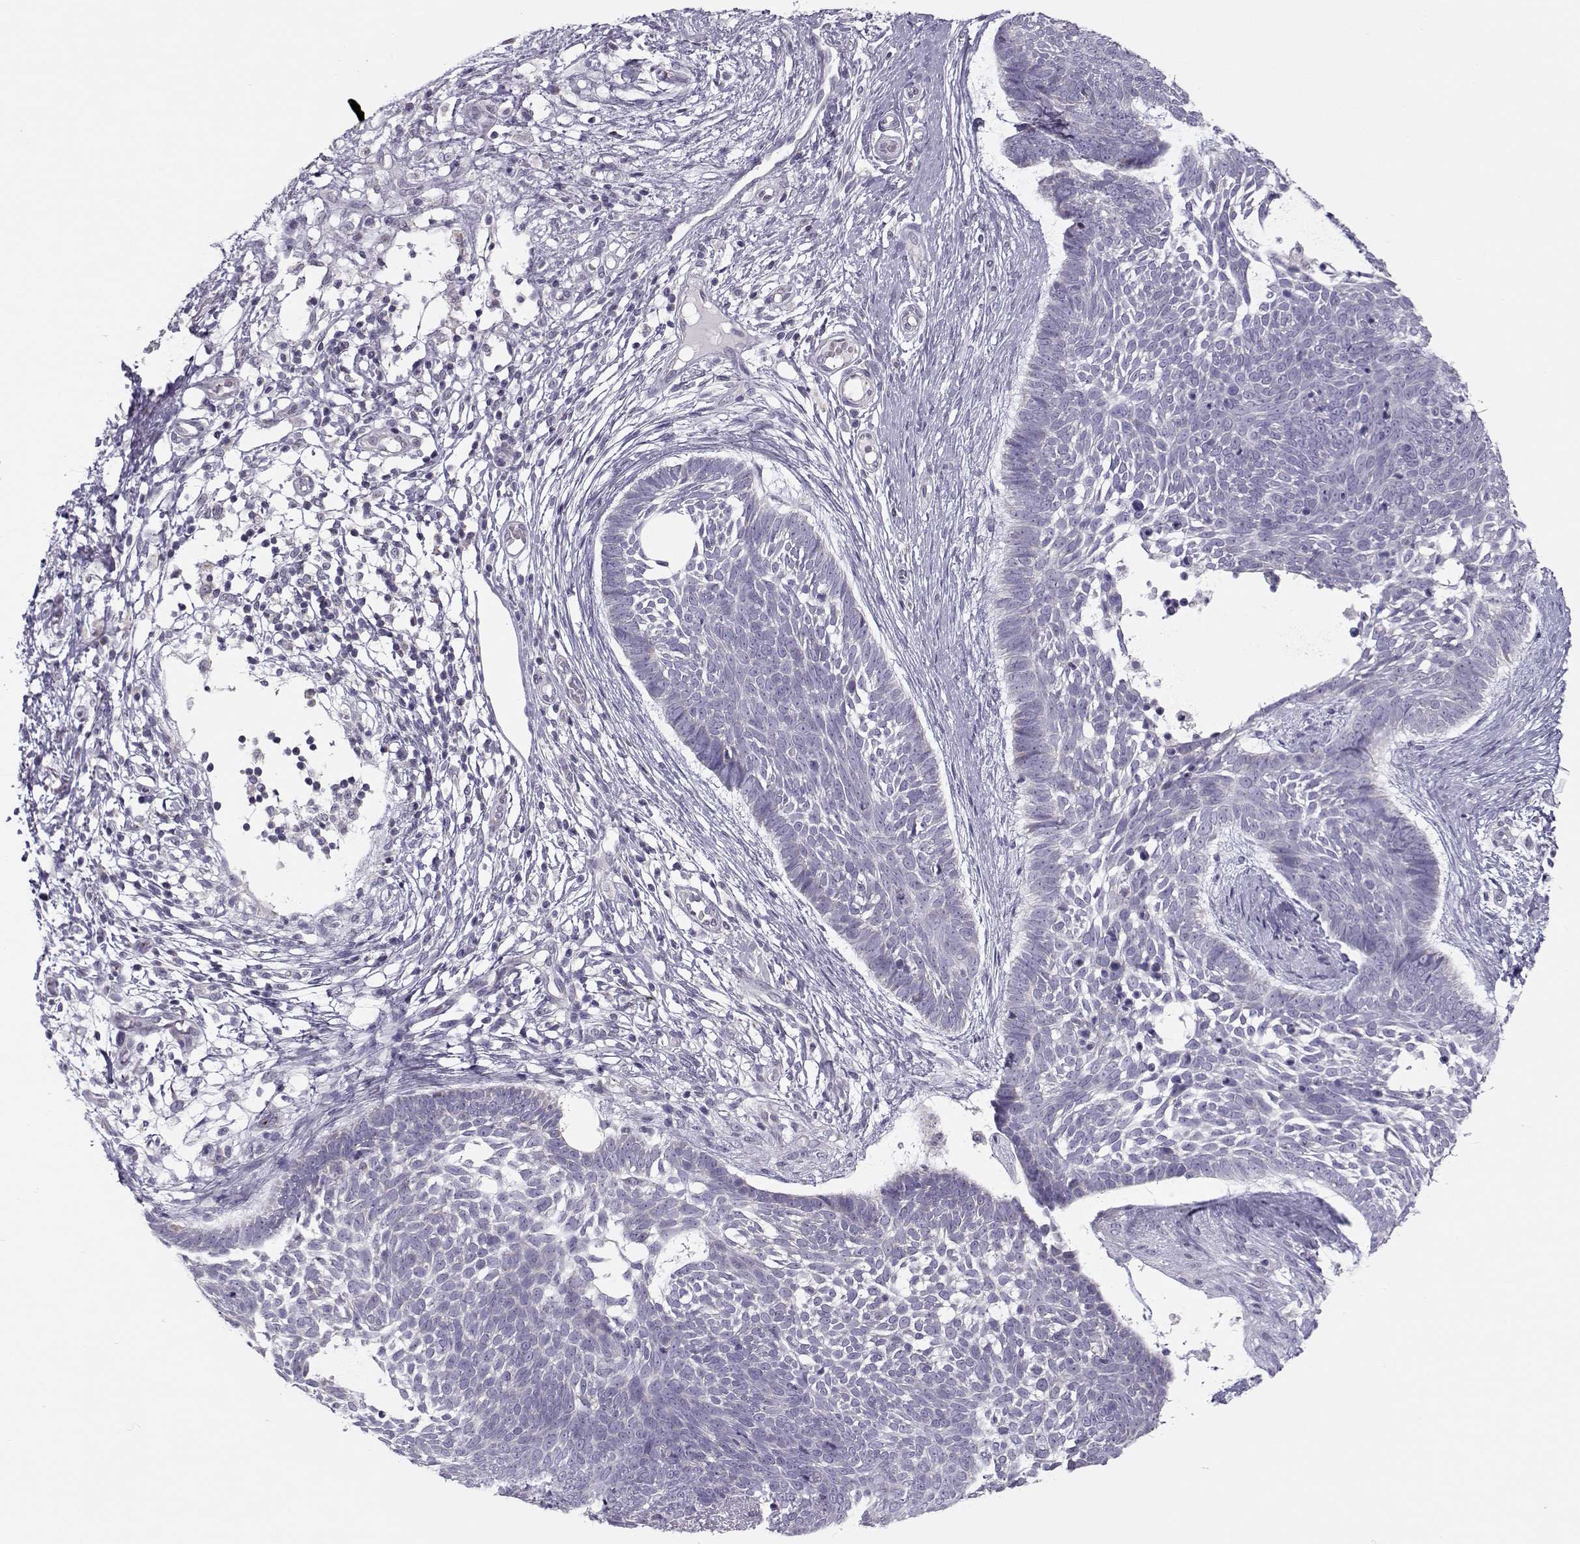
{"staining": {"intensity": "negative", "quantity": "none", "location": "none"}, "tissue": "skin cancer", "cell_type": "Tumor cells", "image_type": "cancer", "snomed": [{"axis": "morphology", "description": "Basal cell carcinoma"}, {"axis": "topography", "description": "Skin"}], "caption": "Immunohistochemistry micrograph of neoplastic tissue: basal cell carcinoma (skin) stained with DAB (3,3'-diaminobenzidine) demonstrates no significant protein expression in tumor cells.", "gene": "KLF17", "patient": {"sex": "male", "age": 85}}